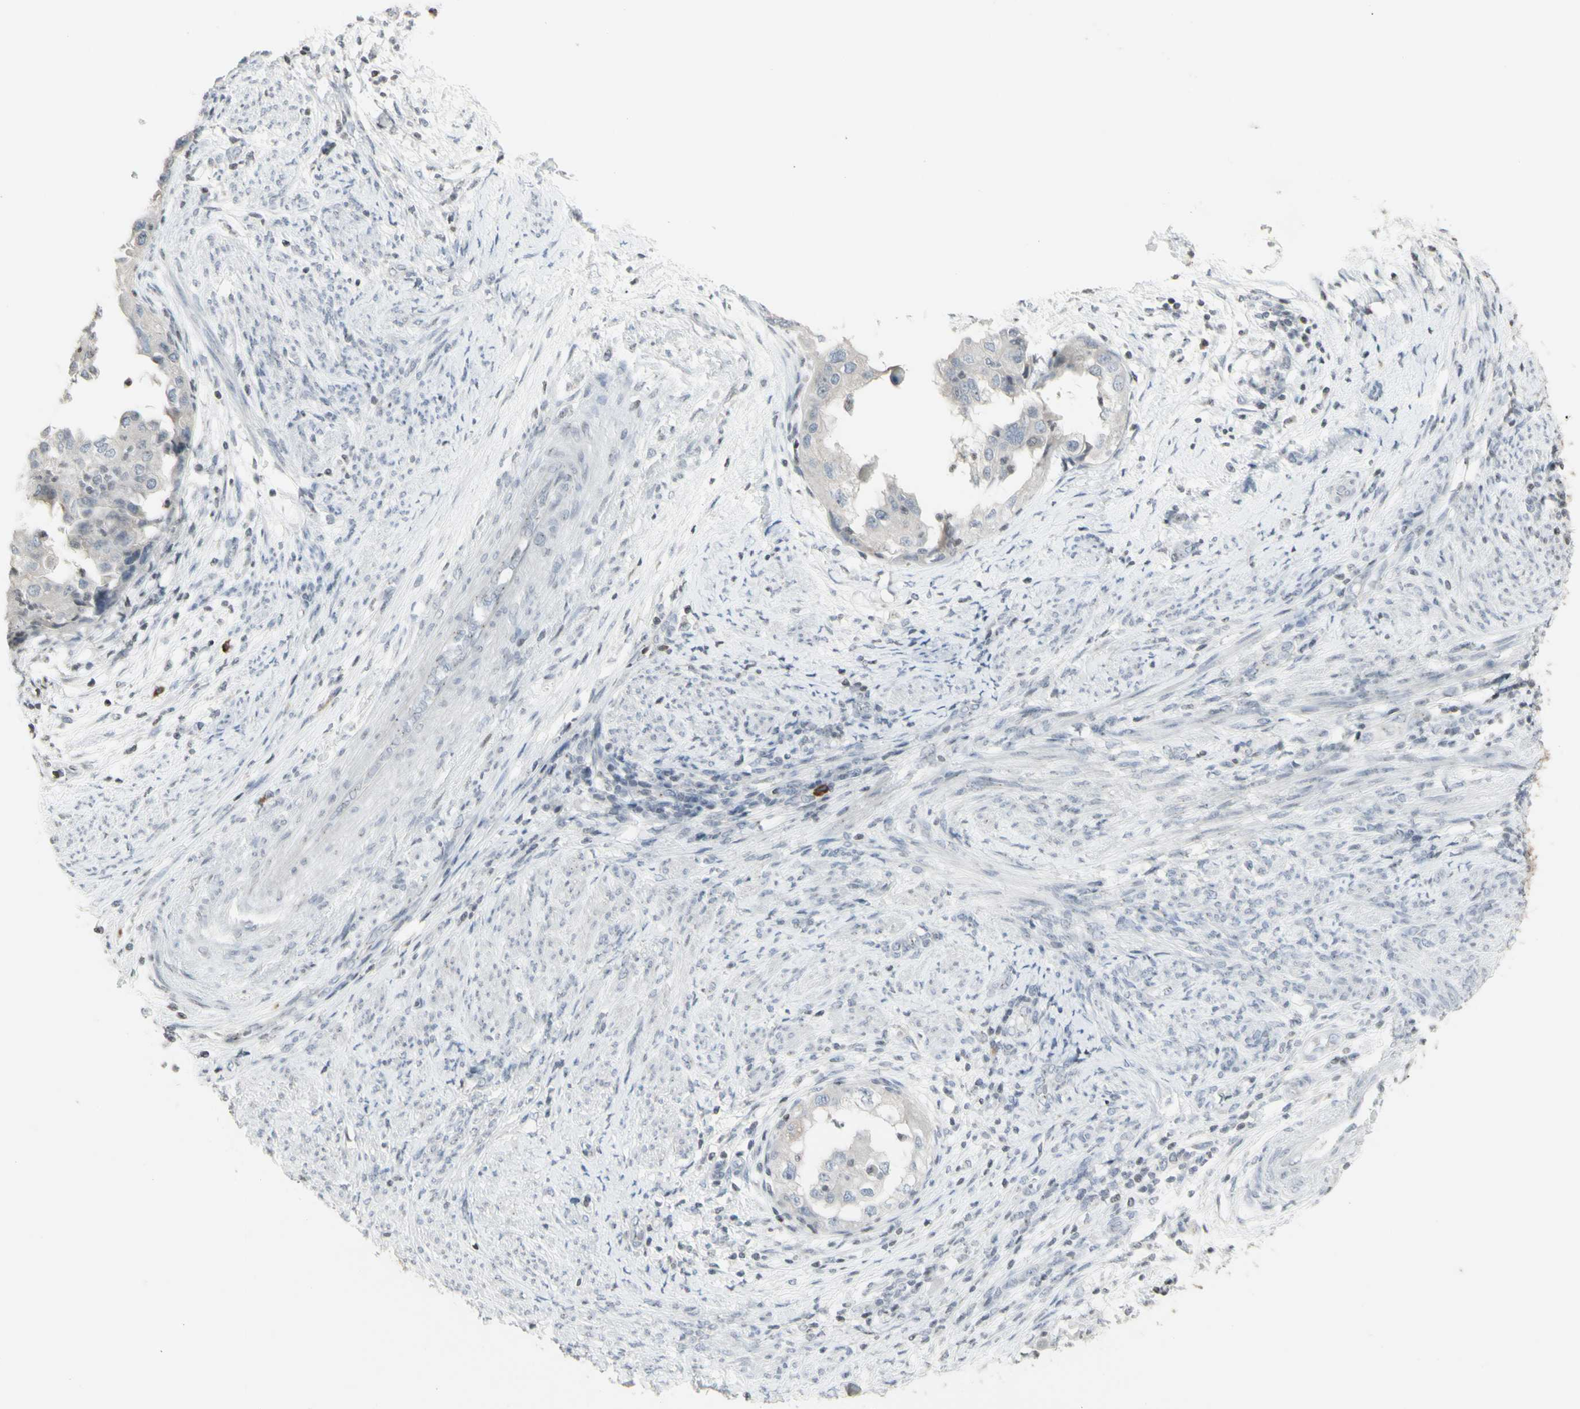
{"staining": {"intensity": "negative", "quantity": "none", "location": "none"}, "tissue": "endometrial cancer", "cell_type": "Tumor cells", "image_type": "cancer", "snomed": [{"axis": "morphology", "description": "Adenocarcinoma, NOS"}, {"axis": "topography", "description": "Endometrium"}], "caption": "Photomicrograph shows no protein staining in tumor cells of endometrial cancer tissue.", "gene": "MUC5AC", "patient": {"sex": "female", "age": 85}}